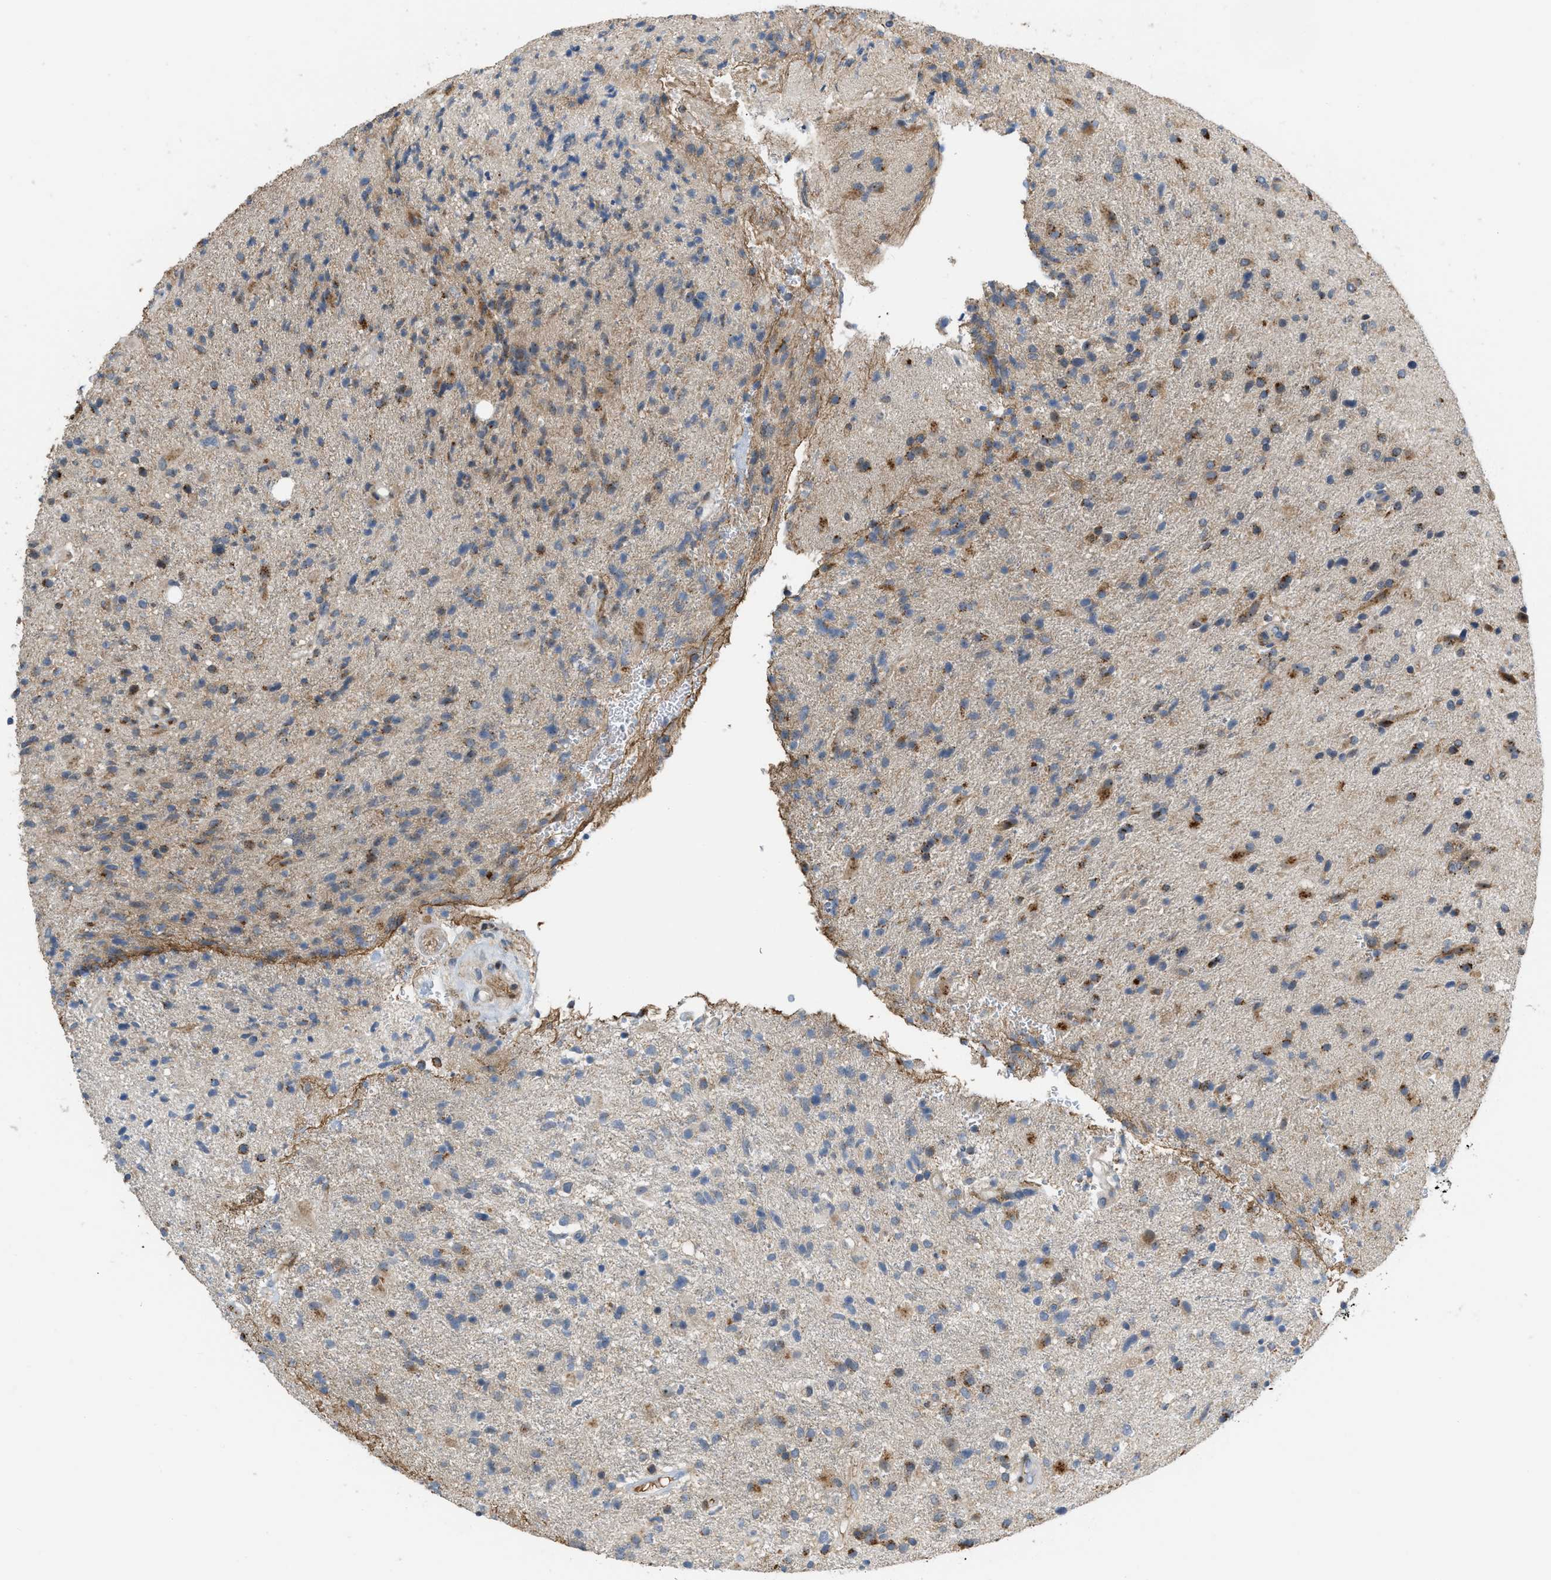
{"staining": {"intensity": "moderate", "quantity": "25%-75%", "location": "cytoplasmic/membranous"}, "tissue": "glioma", "cell_type": "Tumor cells", "image_type": "cancer", "snomed": [{"axis": "morphology", "description": "Glioma, malignant, High grade"}, {"axis": "topography", "description": "Brain"}], "caption": "Protein expression analysis of malignant glioma (high-grade) exhibits moderate cytoplasmic/membranous staining in approximately 25%-75% of tumor cells.", "gene": "DIPK1A", "patient": {"sex": "male", "age": 72}}